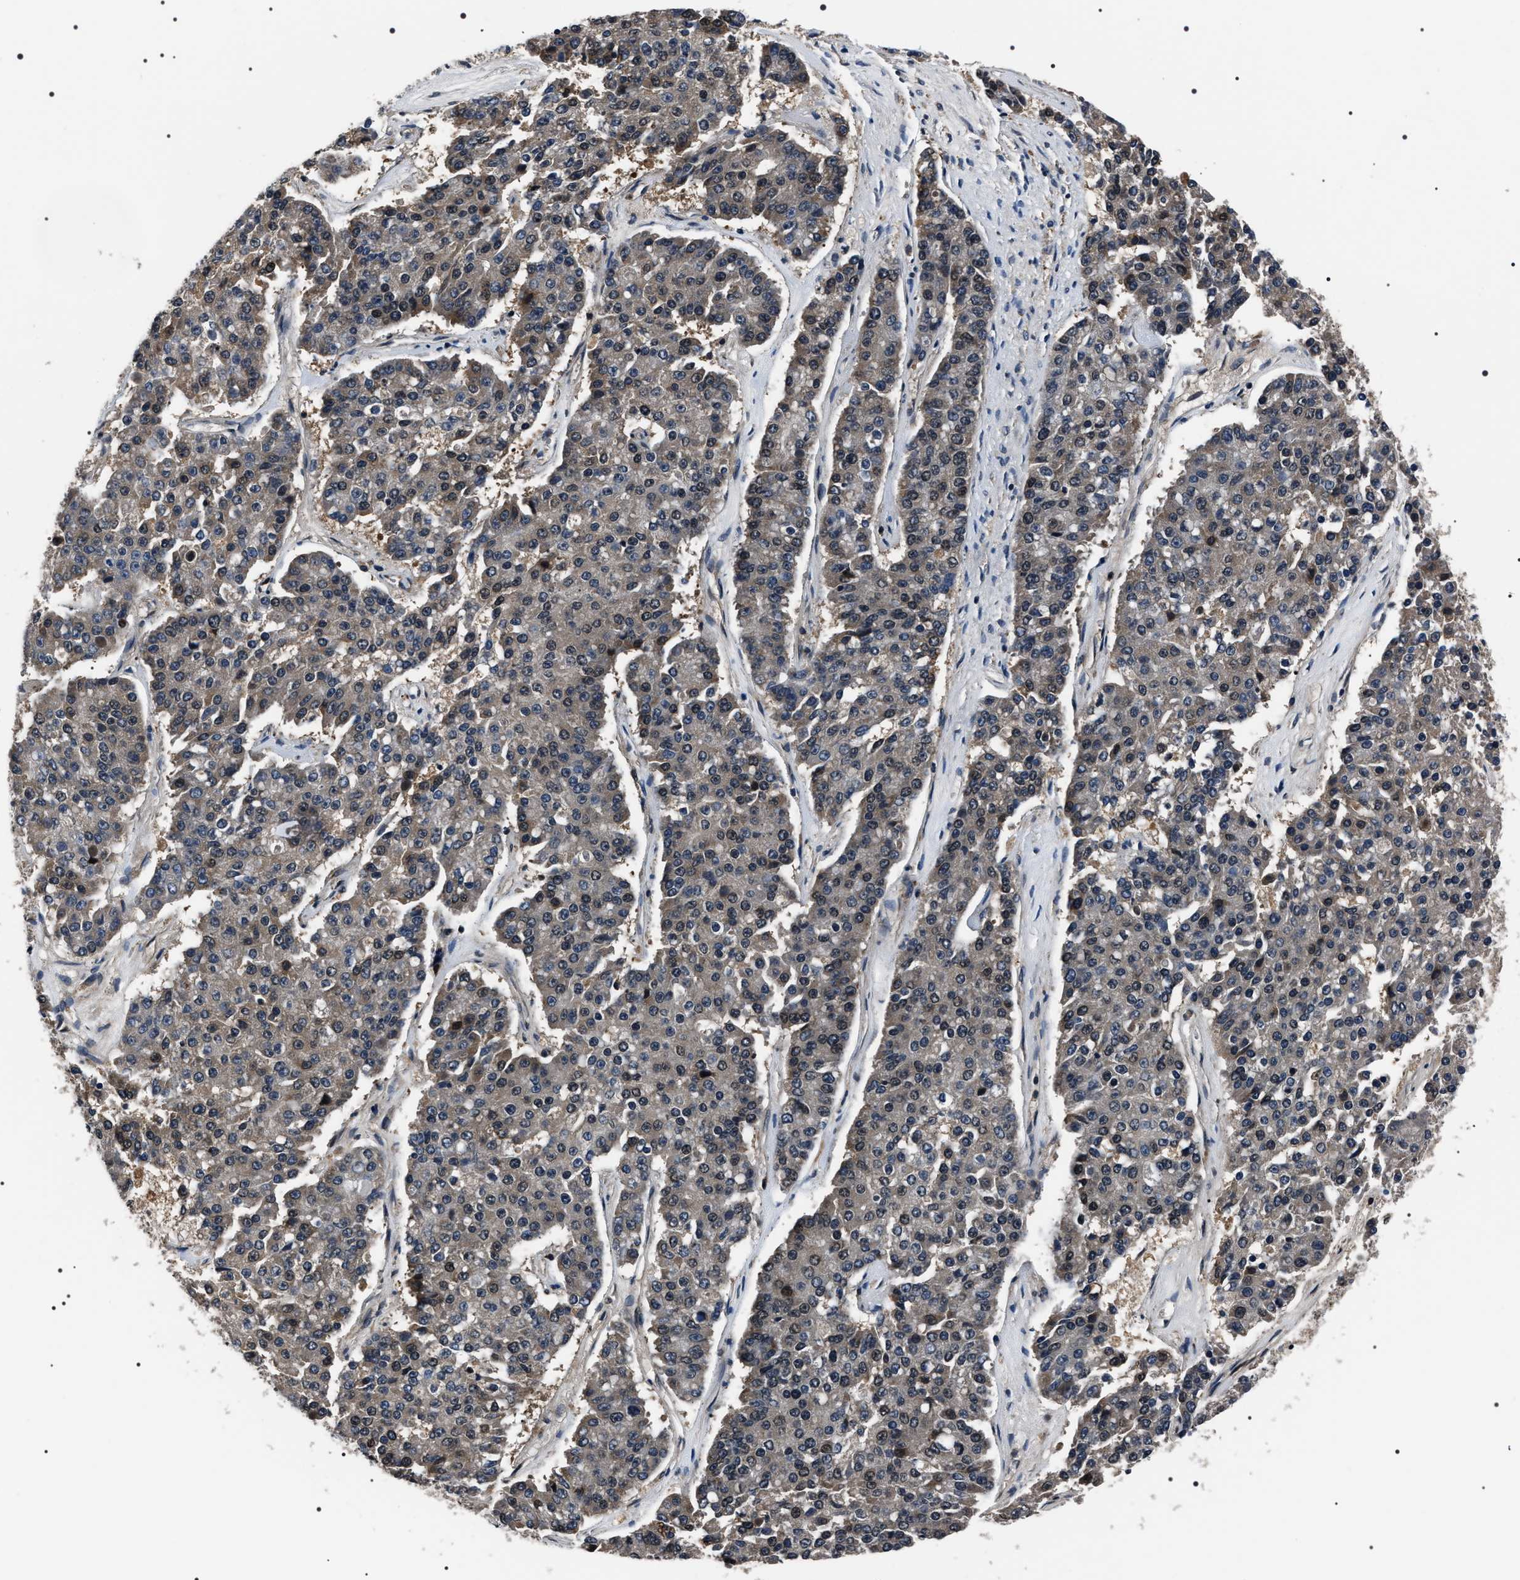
{"staining": {"intensity": "weak", "quantity": "<25%", "location": "cytoplasmic/membranous,nuclear"}, "tissue": "pancreatic cancer", "cell_type": "Tumor cells", "image_type": "cancer", "snomed": [{"axis": "morphology", "description": "Adenocarcinoma, NOS"}, {"axis": "topography", "description": "Pancreas"}], "caption": "Human pancreatic cancer (adenocarcinoma) stained for a protein using immunohistochemistry shows no expression in tumor cells.", "gene": "SIPA1", "patient": {"sex": "male", "age": 50}}